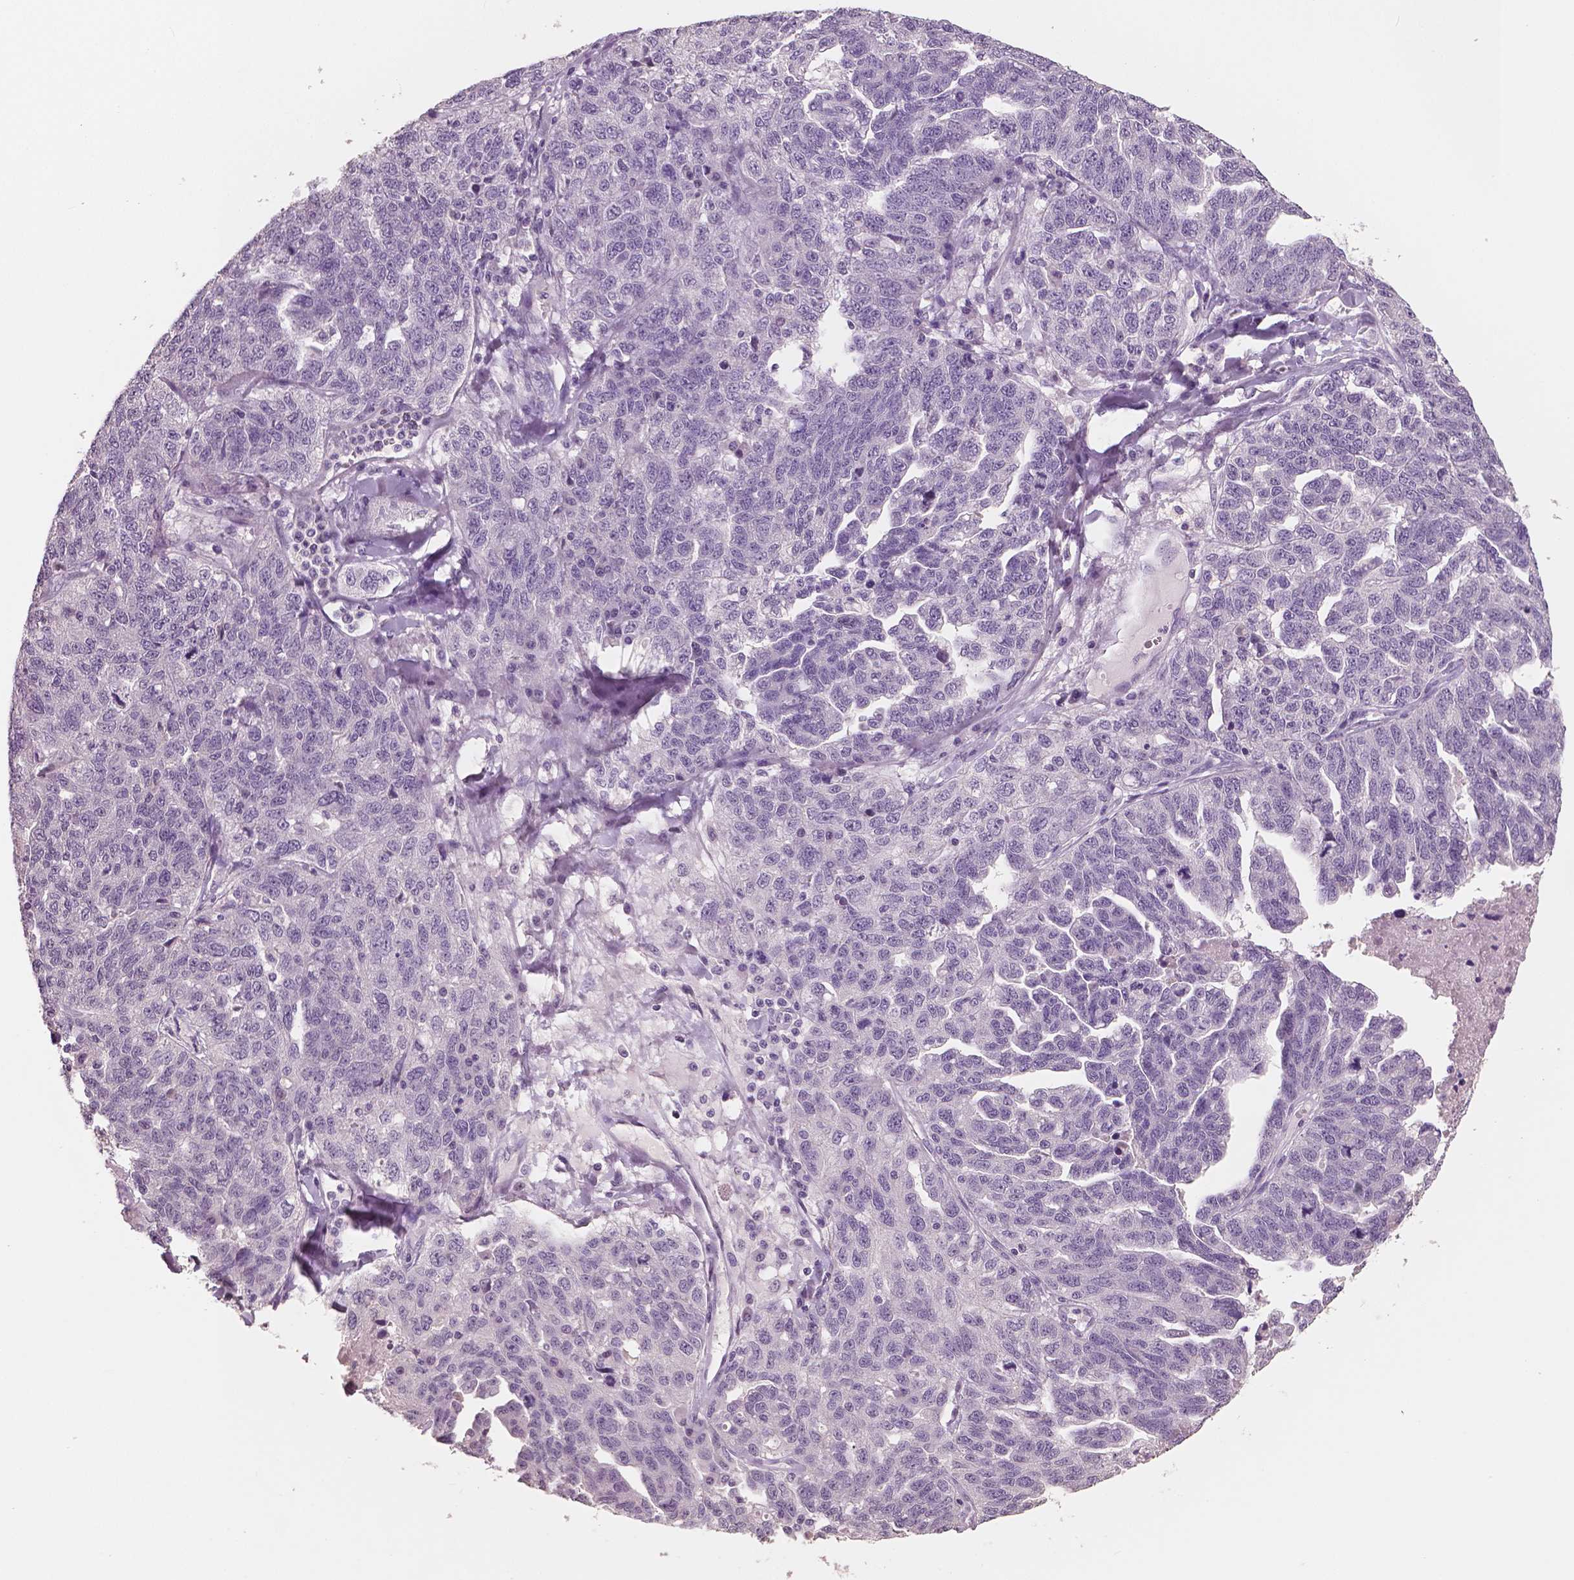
{"staining": {"intensity": "negative", "quantity": "none", "location": "none"}, "tissue": "ovarian cancer", "cell_type": "Tumor cells", "image_type": "cancer", "snomed": [{"axis": "morphology", "description": "Cystadenocarcinoma, serous, NOS"}, {"axis": "topography", "description": "Ovary"}], "caption": "Tumor cells show no significant positivity in serous cystadenocarcinoma (ovarian).", "gene": "NECAB1", "patient": {"sex": "female", "age": 71}}